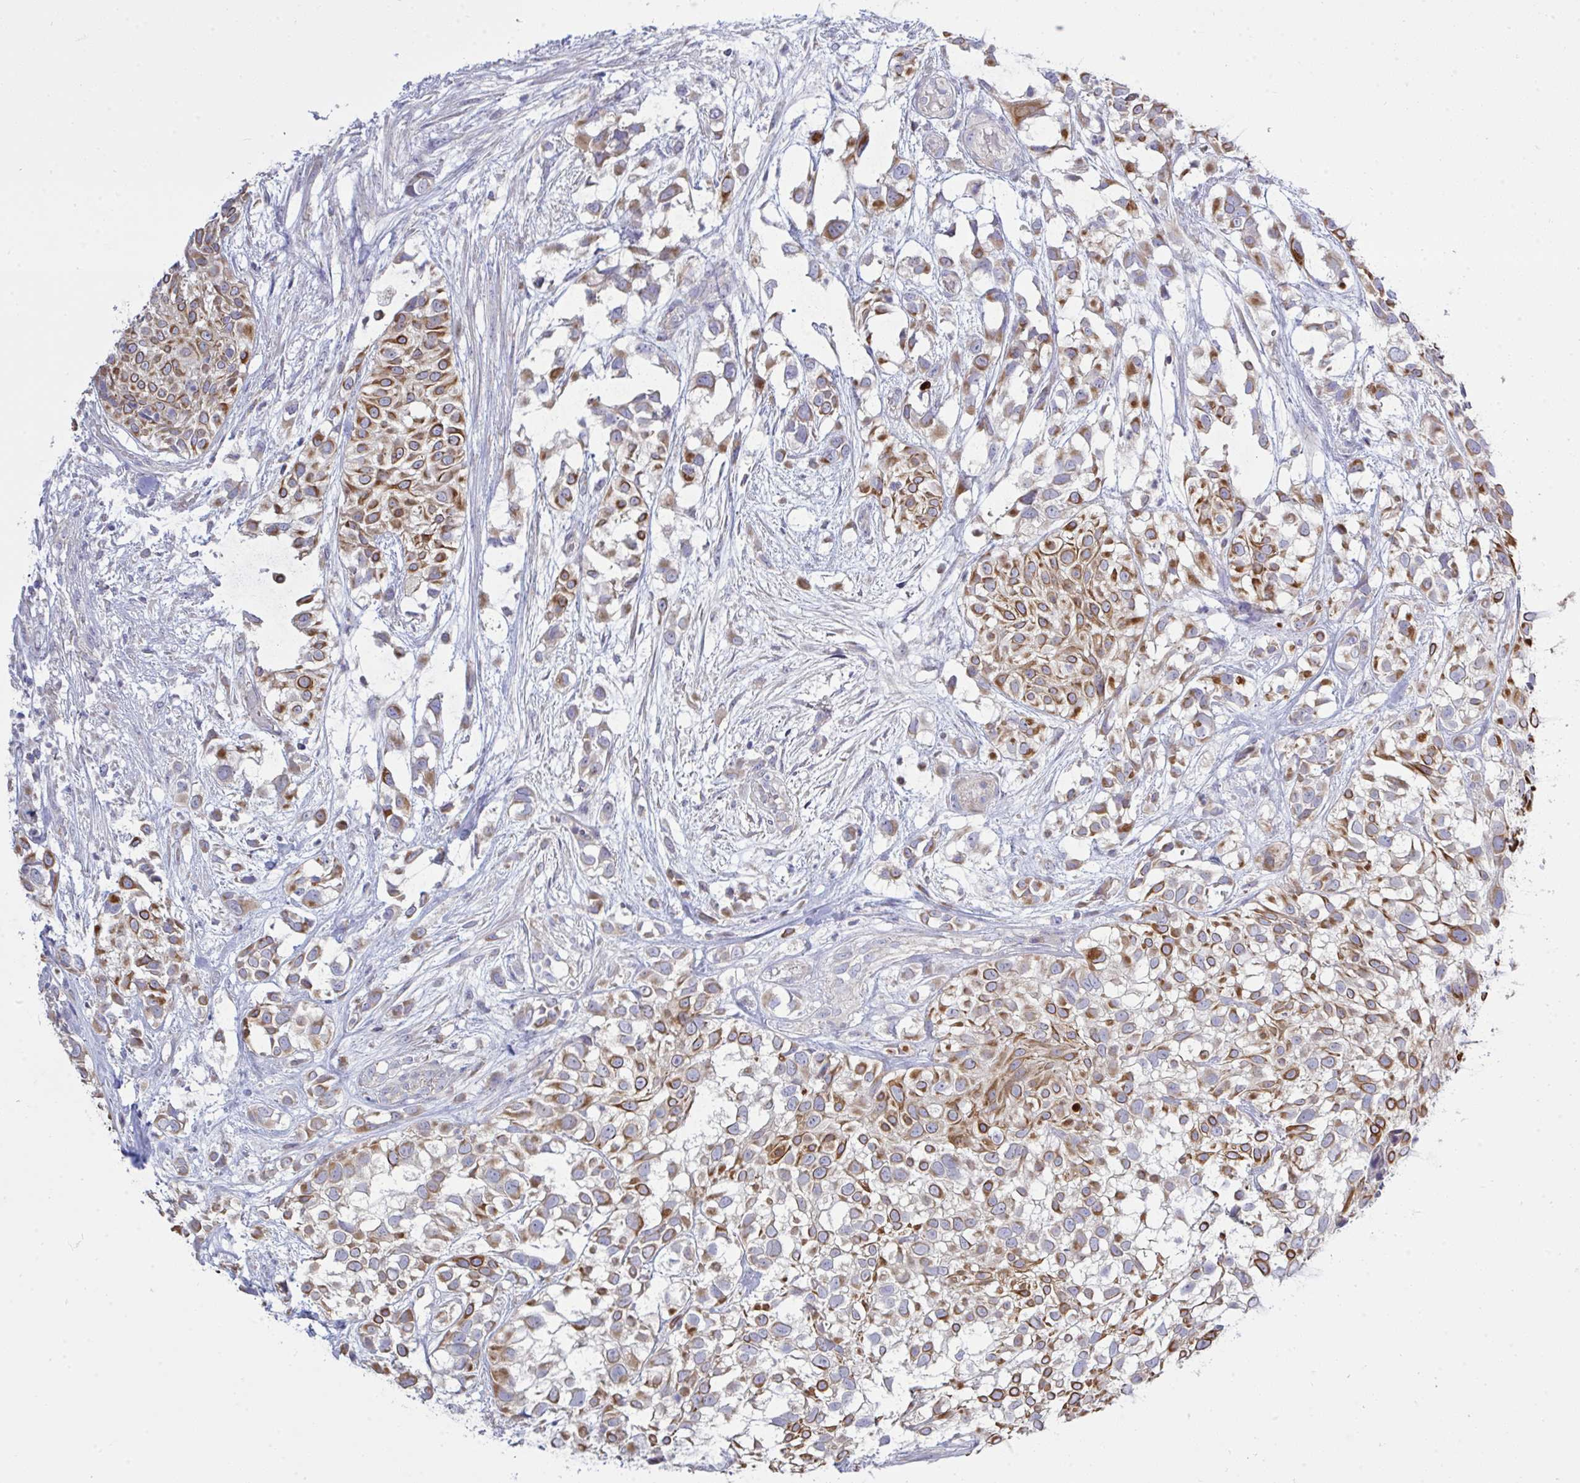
{"staining": {"intensity": "moderate", "quantity": ">75%", "location": "cytoplasmic/membranous"}, "tissue": "urothelial cancer", "cell_type": "Tumor cells", "image_type": "cancer", "snomed": [{"axis": "morphology", "description": "Urothelial carcinoma, High grade"}, {"axis": "topography", "description": "Urinary bladder"}], "caption": "Immunohistochemical staining of human urothelial cancer shows medium levels of moderate cytoplasmic/membranous positivity in about >75% of tumor cells.", "gene": "NDUFA7", "patient": {"sex": "male", "age": 56}}